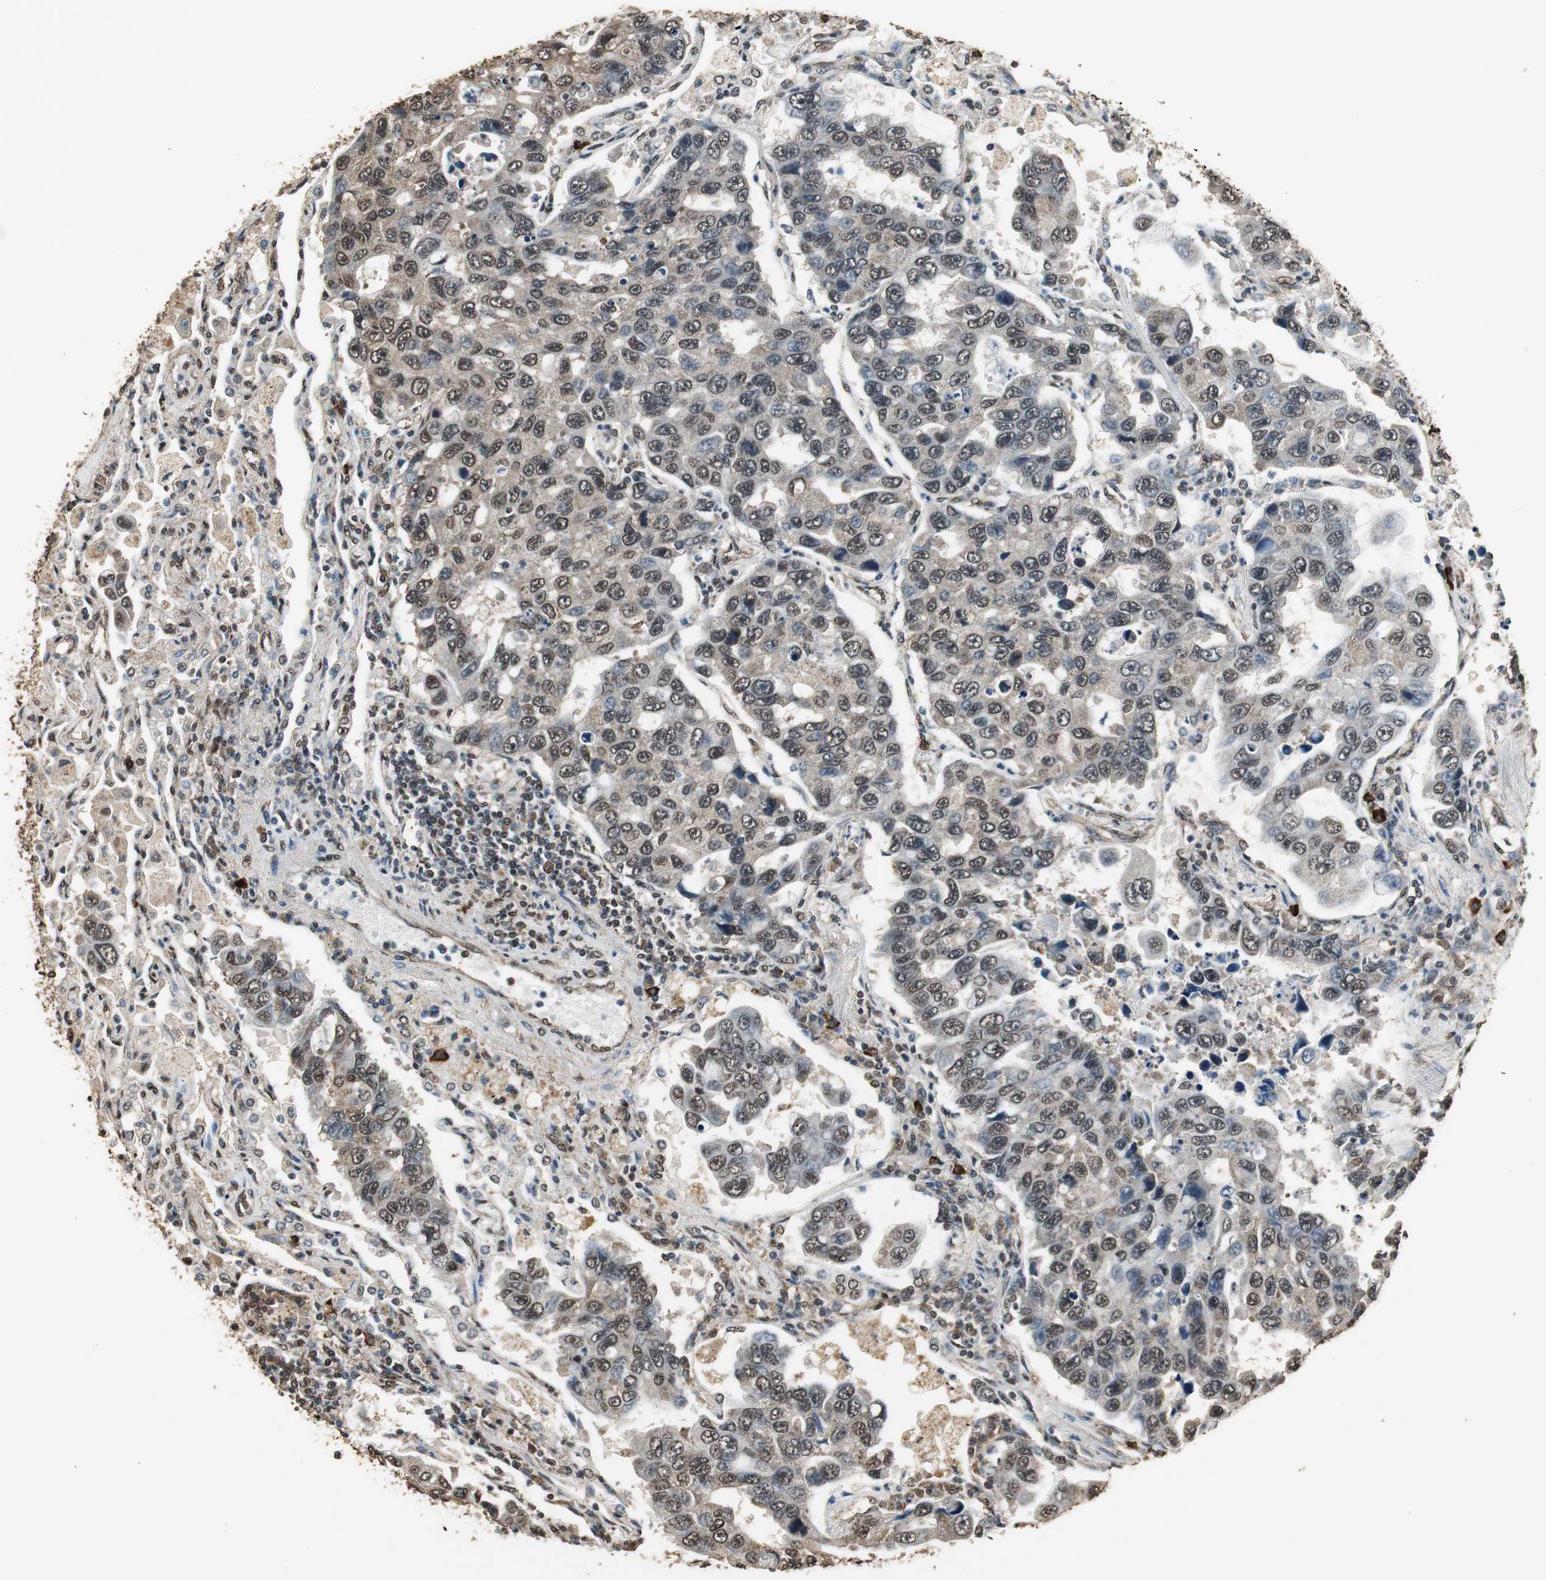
{"staining": {"intensity": "moderate", "quantity": ">75%", "location": "cytoplasmic/membranous,nuclear"}, "tissue": "lung cancer", "cell_type": "Tumor cells", "image_type": "cancer", "snomed": [{"axis": "morphology", "description": "Adenocarcinoma, NOS"}, {"axis": "topography", "description": "Lung"}], "caption": "A photomicrograph of adenocarcinoma (lung) stained for a protein exhibits moderate cytoplasmic/membranous and nuclear brown staining in tumor cells.", "gene": "PPP1R13B", "patient": {"sex": "male", "age": 64}}